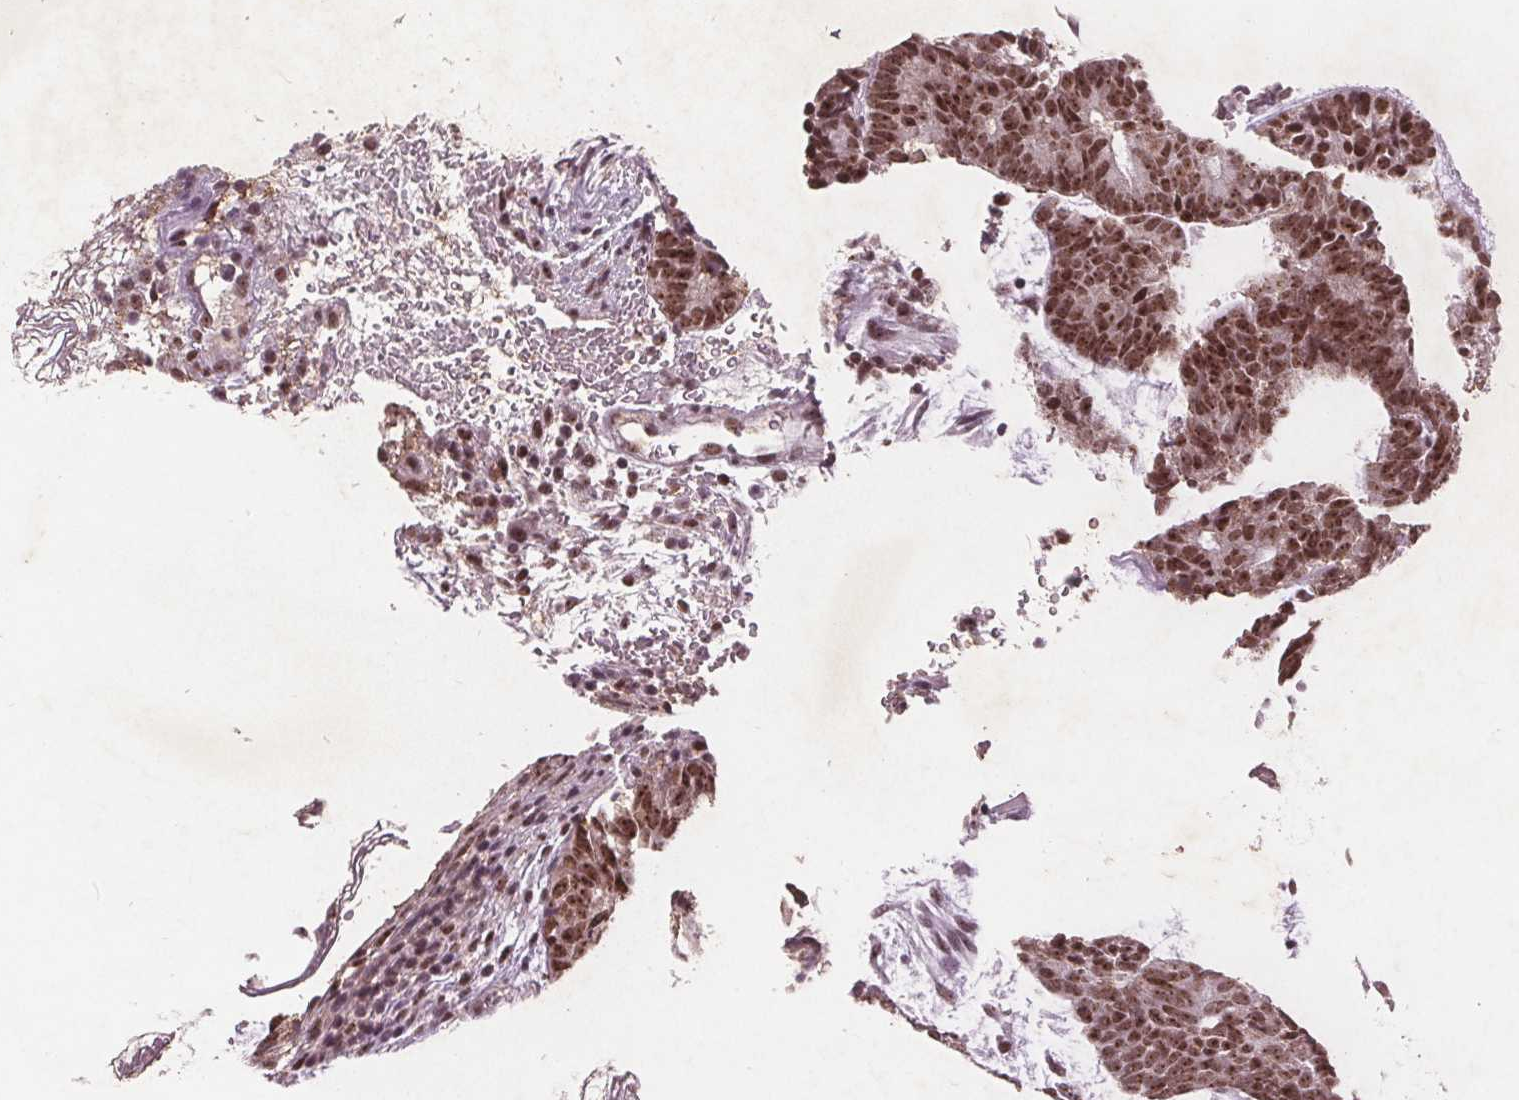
{"staining": {"intensity": "moderate", "quantity": ">75%", "location": "nuclear"}, "tissue": "head and neck cancer", "cell_type": "Tumor cells", "image_type": "cancer", "snomed": [{"axis": "morphology", "description": "Adenocarcinoma, NOS"}, {"axis": "topography", "description": "Head-Neck"}], "caption": "Head and neck adenocarcinoma stained with IHC demonstrates moderate nuclear staining in approximately >75% of tumor cells. (Stains: DAB (3,3'-diaminobenzidine) in brown, nuclei in blue, Microscopy: brightfield microscopy at high magnification).", "gene": "RPS6KA2", "patient": {"sex": "female", "age": 81}}